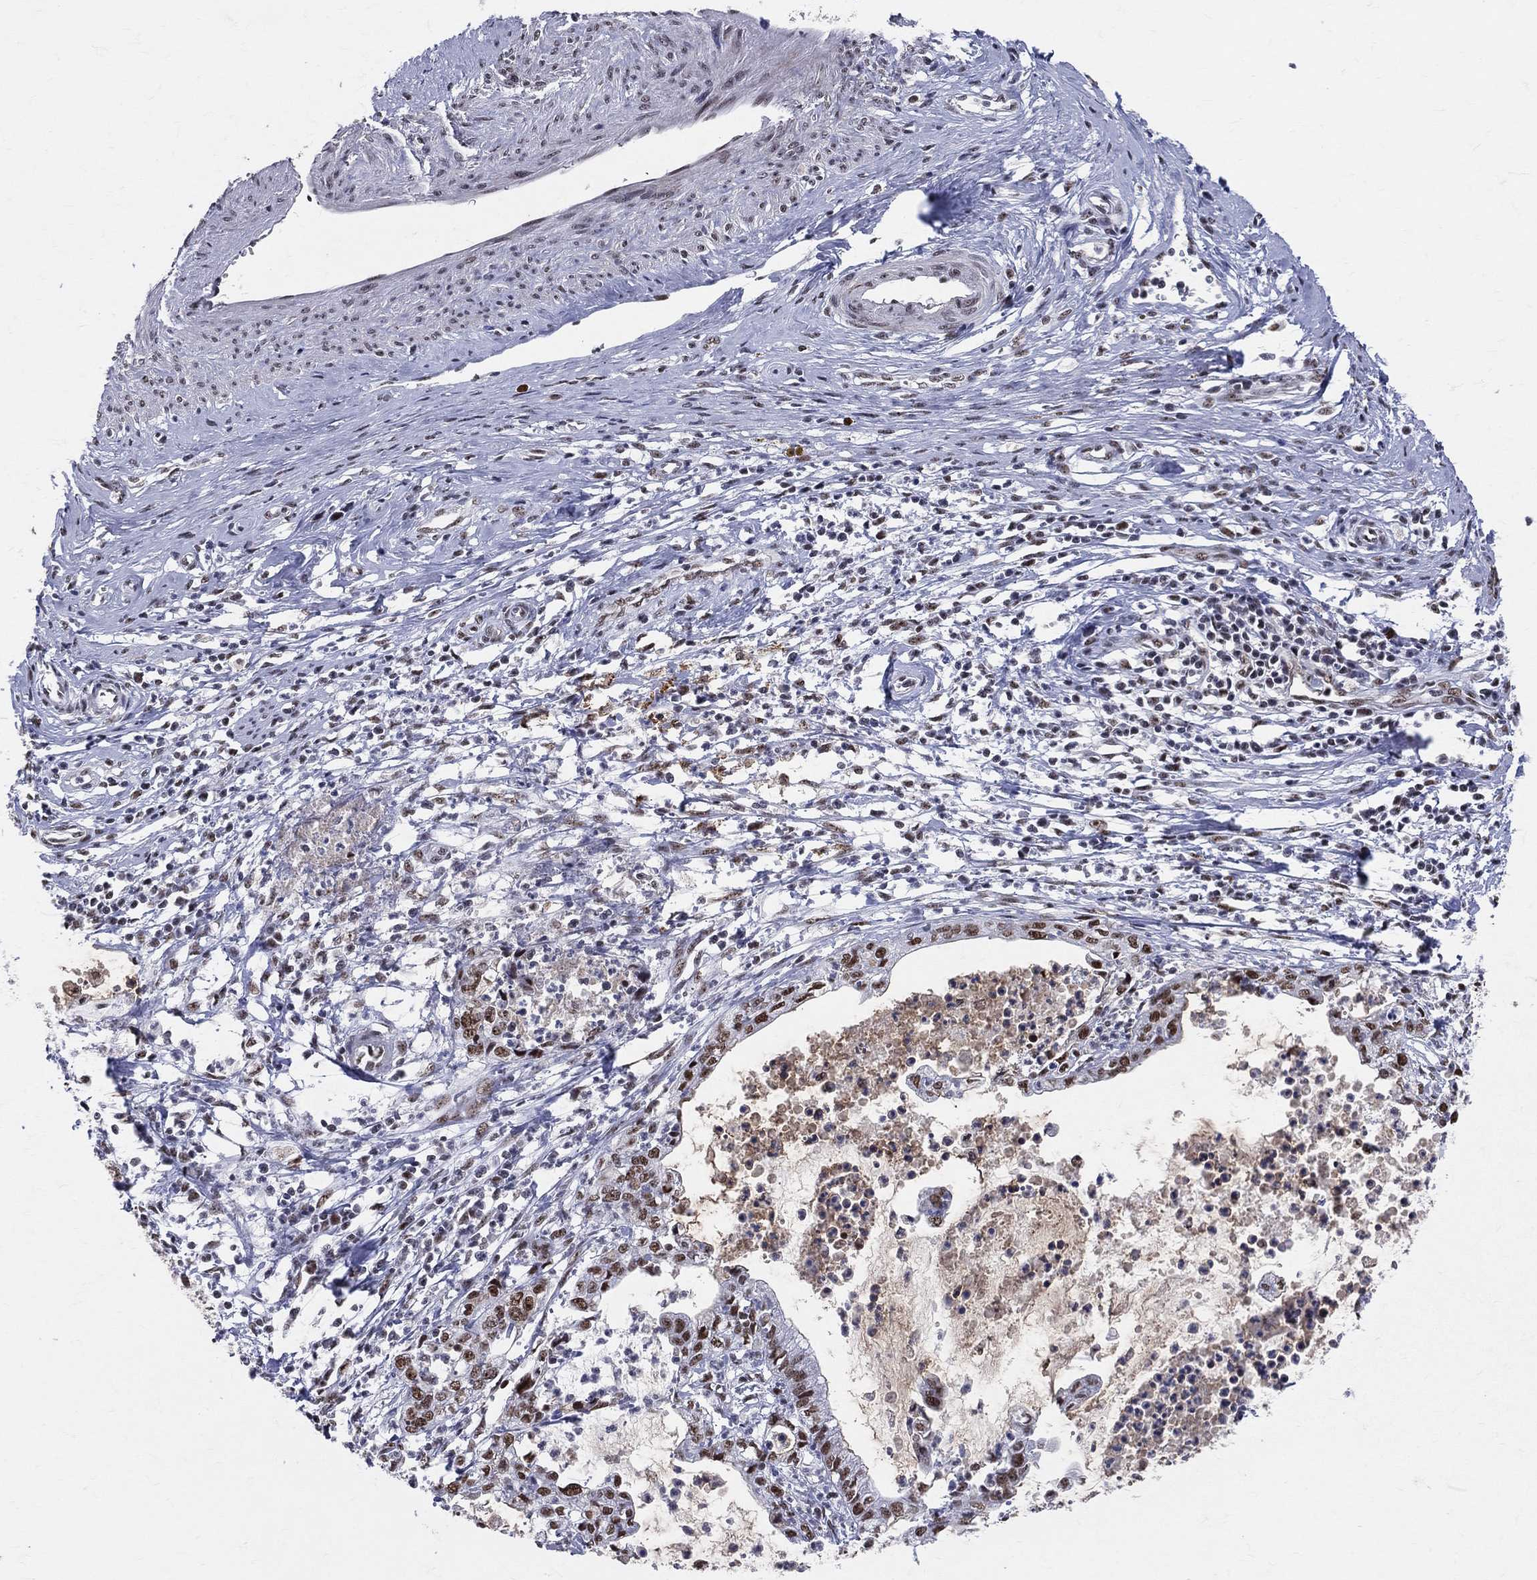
{"staining": {"intensity": "moderate", "quantity": "25%-75%", "location": "nuclear"}, "tissue": "cervical cancer", "cell_type": "Tumor cells", "image_type": "cancer", "snomed": [{"axis": "morphology", "description": "Normal tissue, NOS"}, {"axis": "morphology", "description": "Adenocarcinoma, NOS"}, {"axis": "topography", "description": "Cervix"}], "caption": "Cervical adenocarcinoma tissue demonstrates moderate nuclear expression in about 25%-75% of tumor cells, visualized by immunohistochemistry.", "gene": "CDK7", "patient": {"sex": "female", "age": 38}}